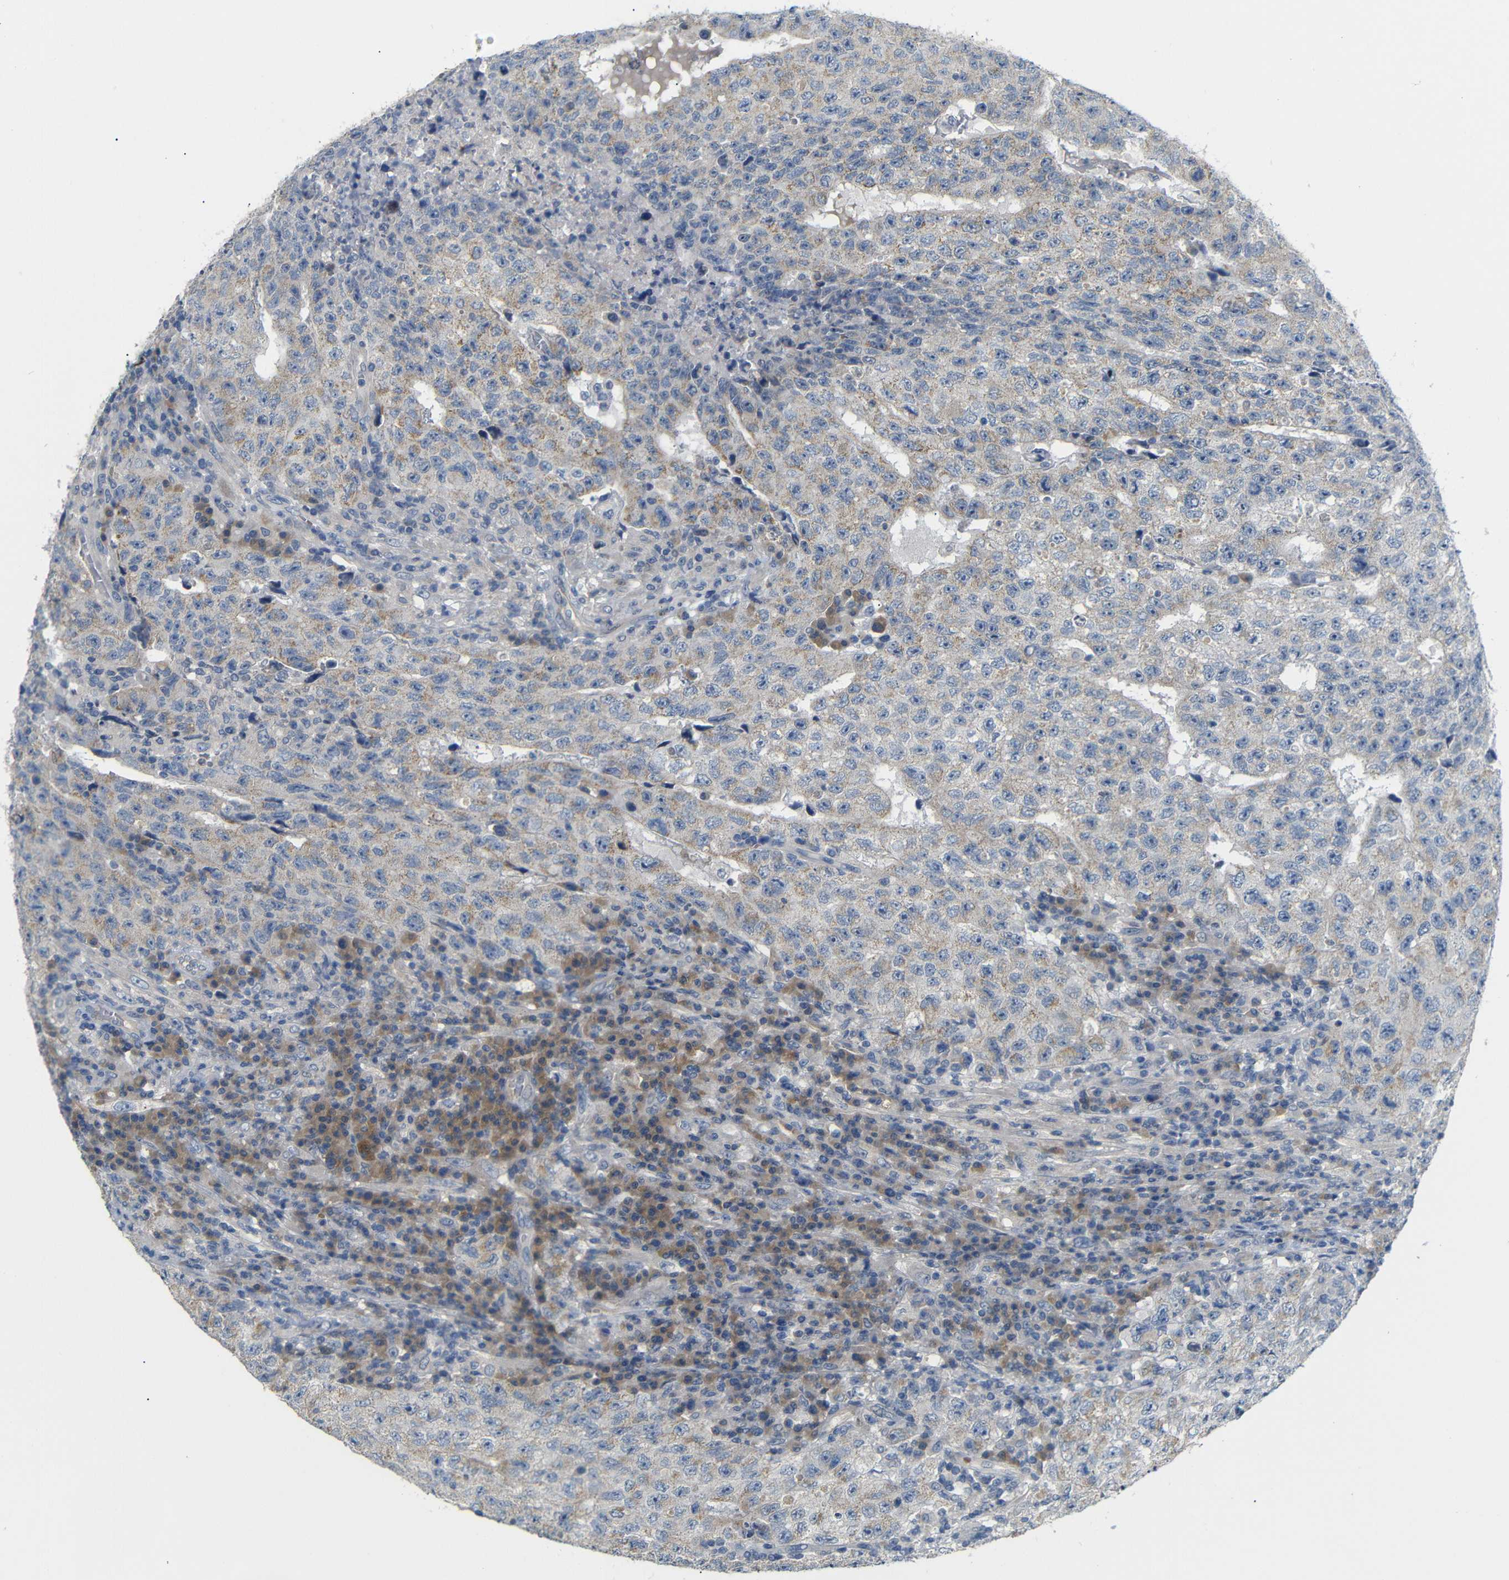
{"staining": {"intensity": "weak", "quantity": ">75%", "location": "cytoplasmic/membranous"}, "tissue": "testis cancer", "cell_type": "Tumor cells", "image_type": "cancer", "snomed": [{"axis": "morphology", "description": "Necrosis, NOS"}, {"axis": "morphology", "description": "Carcinoma, Embryonal, NOS"}, {"axis": "topography", "description": "Testis"}], "caption": "This is an image of immunohistochemistry (IHC) staining of embryonal carcinoma (testis), which shows weak positivity in the cytoplasmic/membranous of tumor cells.", "gene": "TBC1D32", "patient": {"sex": "male", "age": 19}}